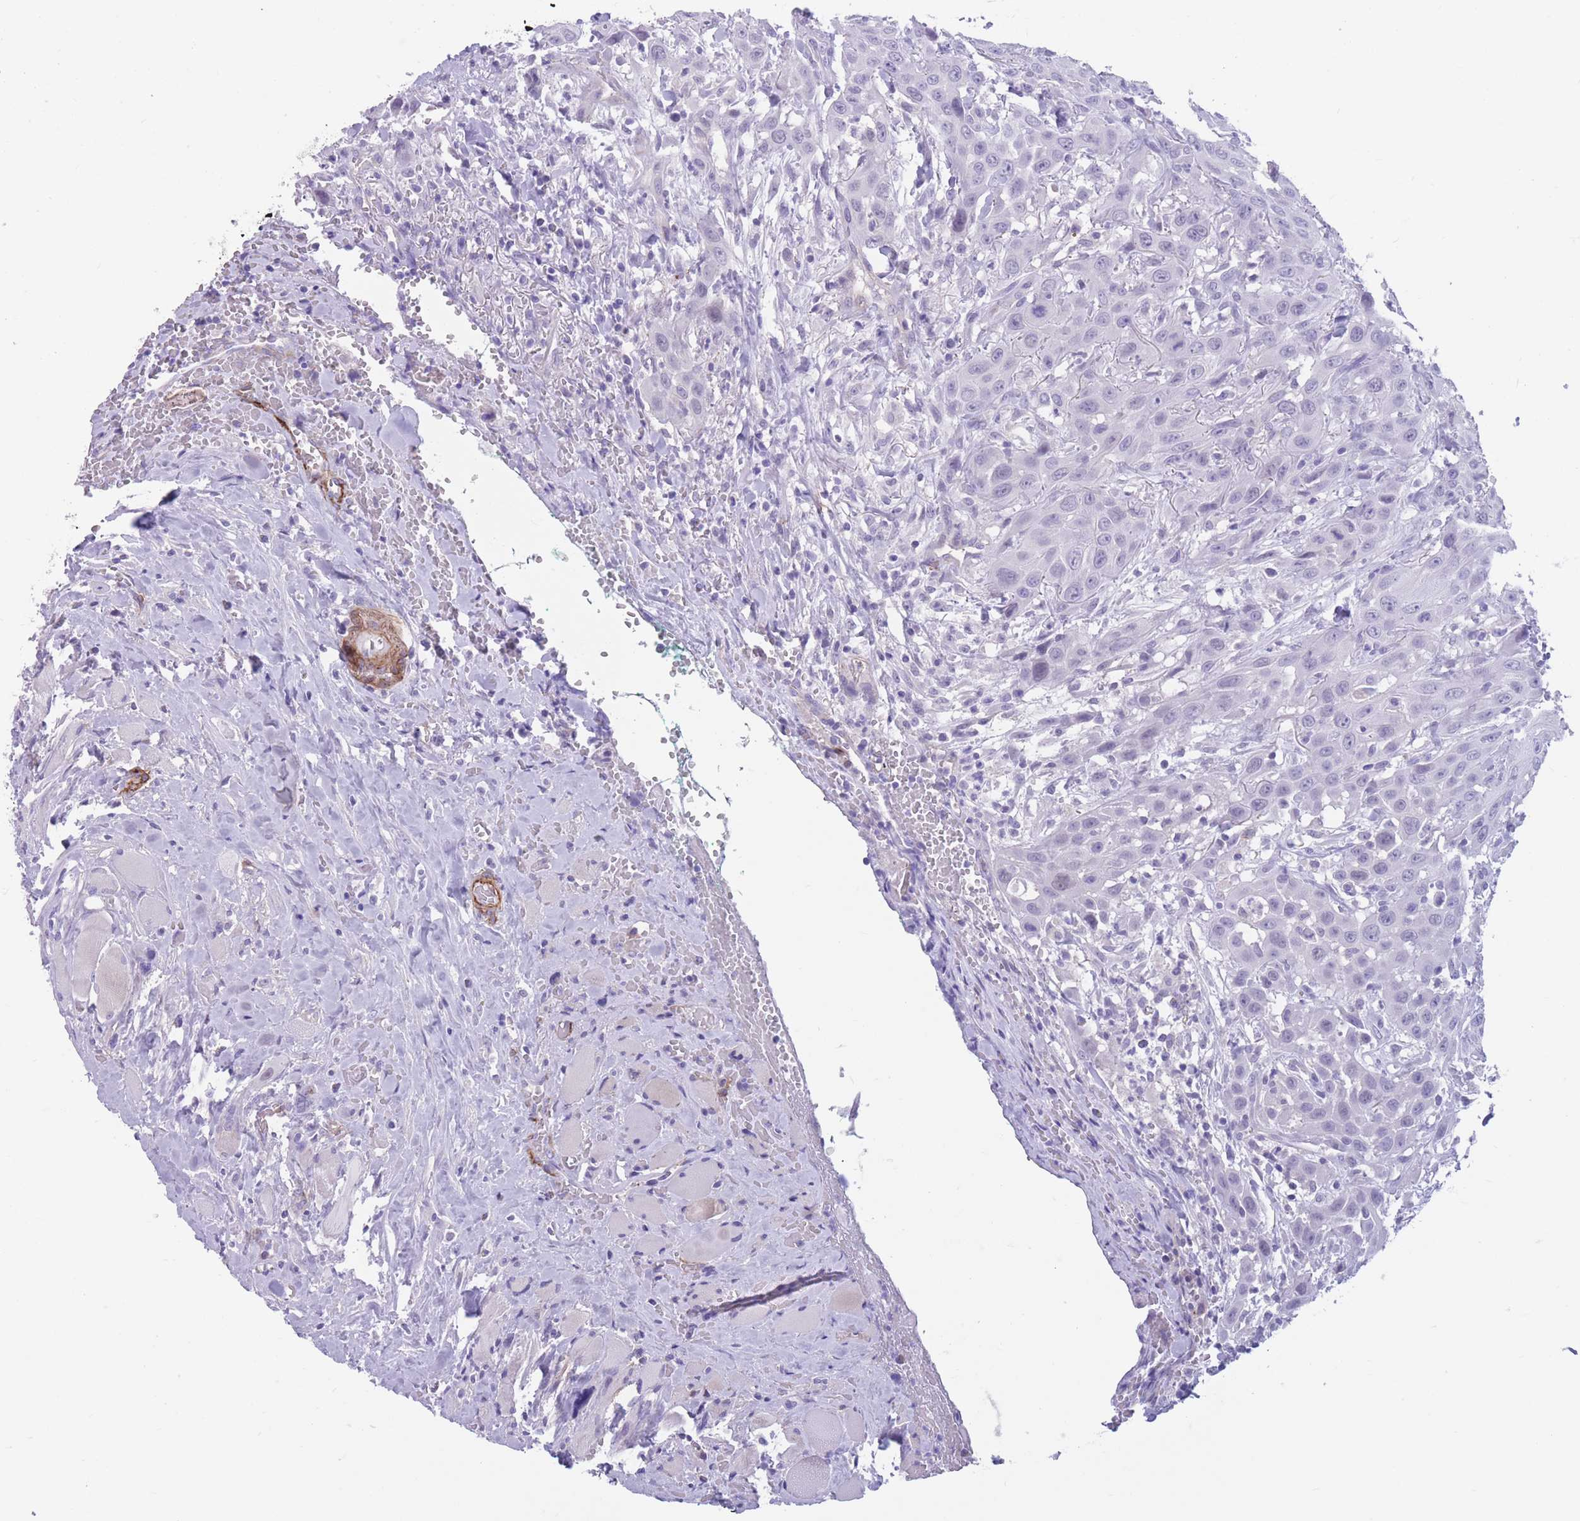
{"staining": {"intensity": "negative", "quantity": "none", "location": "none"}, "tissue": "head and neck cancer", "cell_type": "Tumor cells", "image_type": "cancer", "snomed": [{"axis": "morphology", "description": "Squamous cell carcinoma, NOS"}, {"axis": "topography", "description": "Head-Neck"}], "caption": "Tumor cells are negative for brown protein staining in squamous cell carcinoma (head and neck).", "gene": "DPYD", "patient": {"sex": "male", "age": 81}}